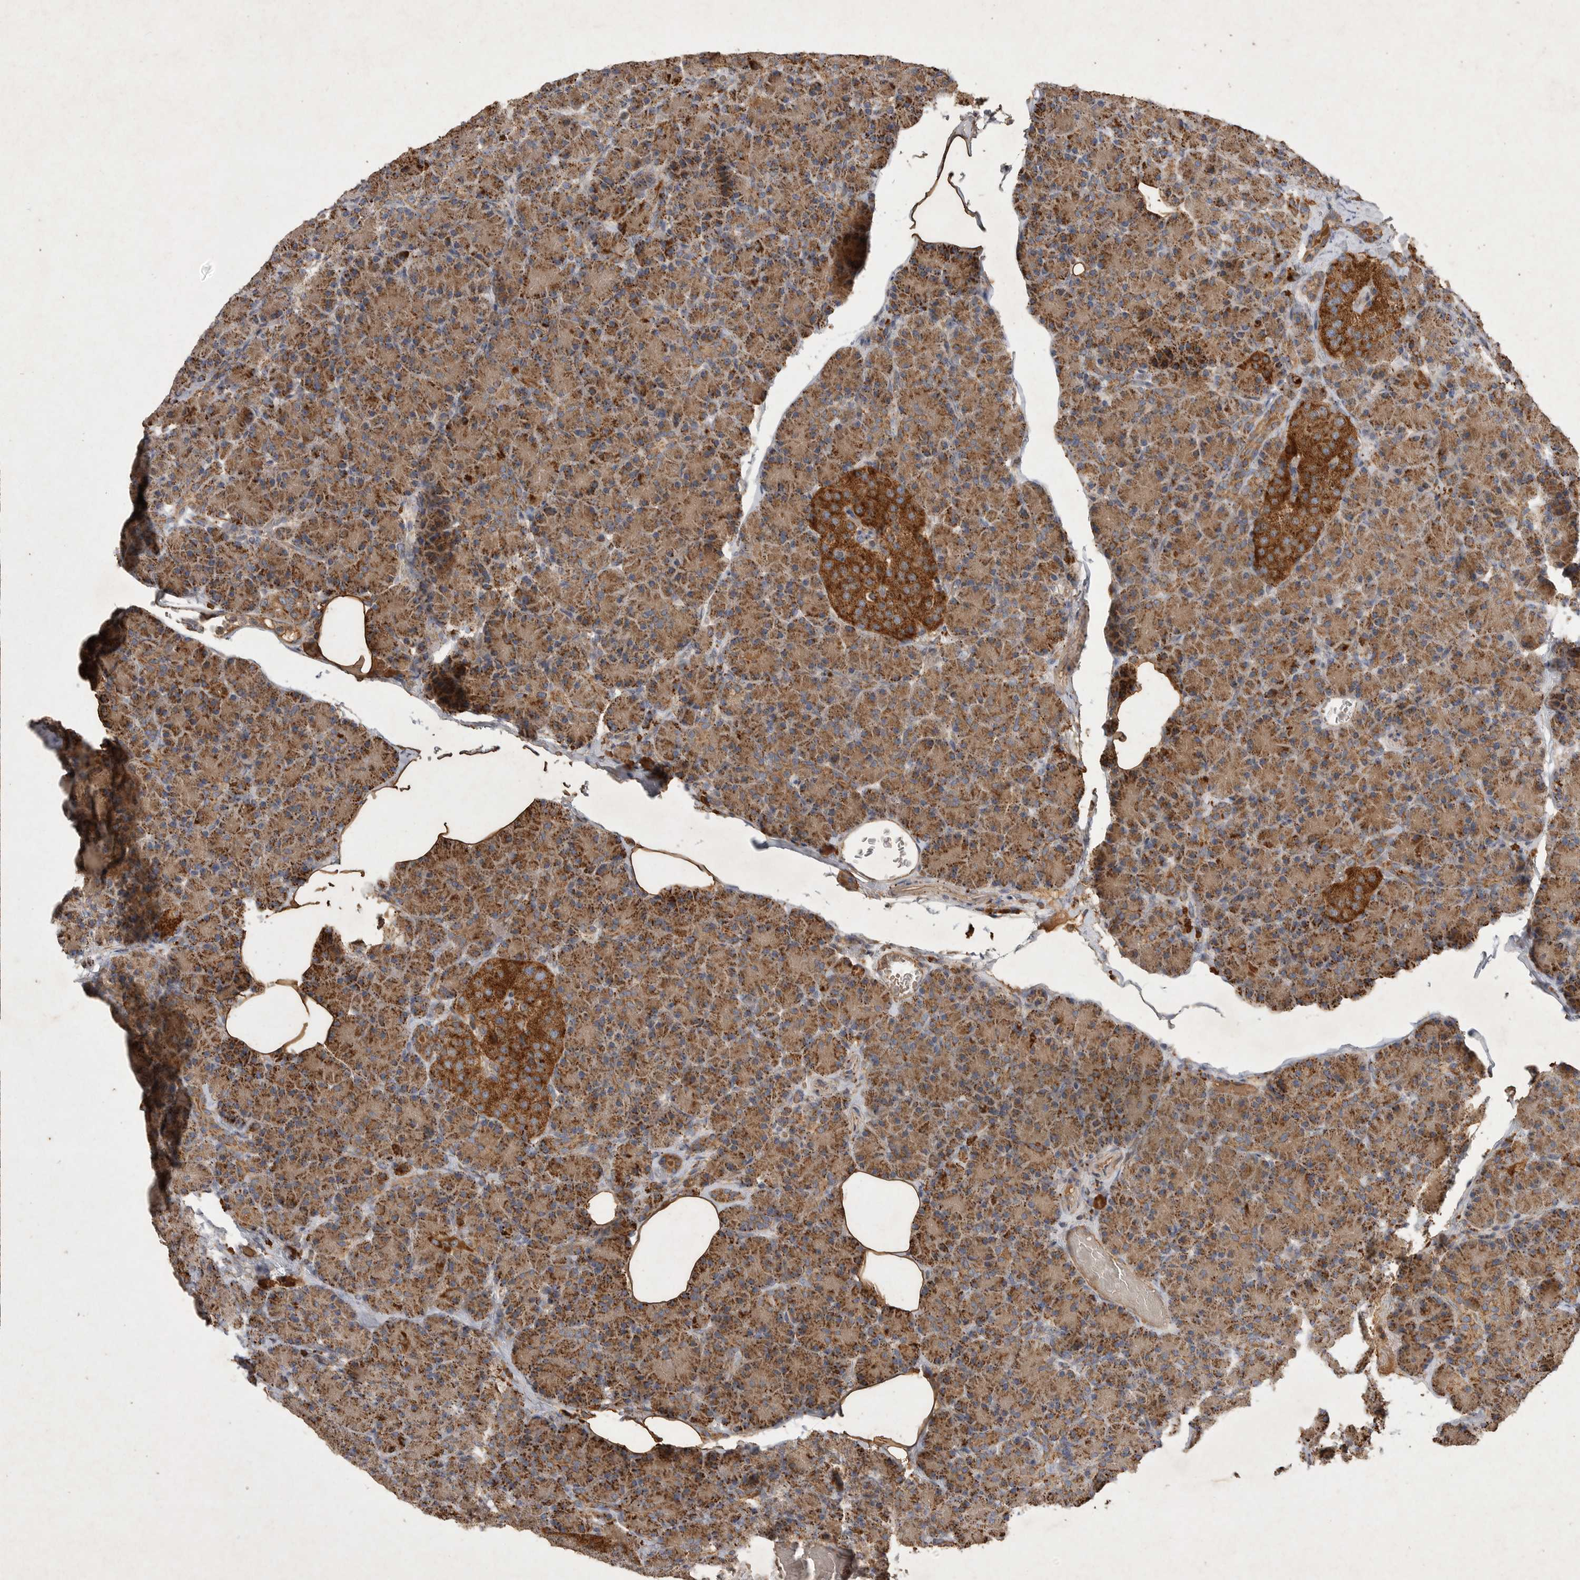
{"staining": {"intensity": "moderate", "quantity": ">75%", "location": "cytoplasmic/membranous"}, "tissue": "pancreas", "cell_type": "Exocrine glandular cells", "image_type": "normal", "snomed": [{"axis": "morphology", "description": "Normal tissue, NOS"}, {"axis": "topography", "description": "Pancreas"}], "caption": "Immunohistochemical staining of unremarkable human pancreas exhibits medium levels of moderate cytoplasmic/membranous staining in about >75% of exocrine glandular cells. The staining was performed using DAB, with brown indicating positive protein expression. Nuclei are stained blue with hematoxylin.", "gene": "MRPL41", "patient": {"sex": "female", "age": 43}}